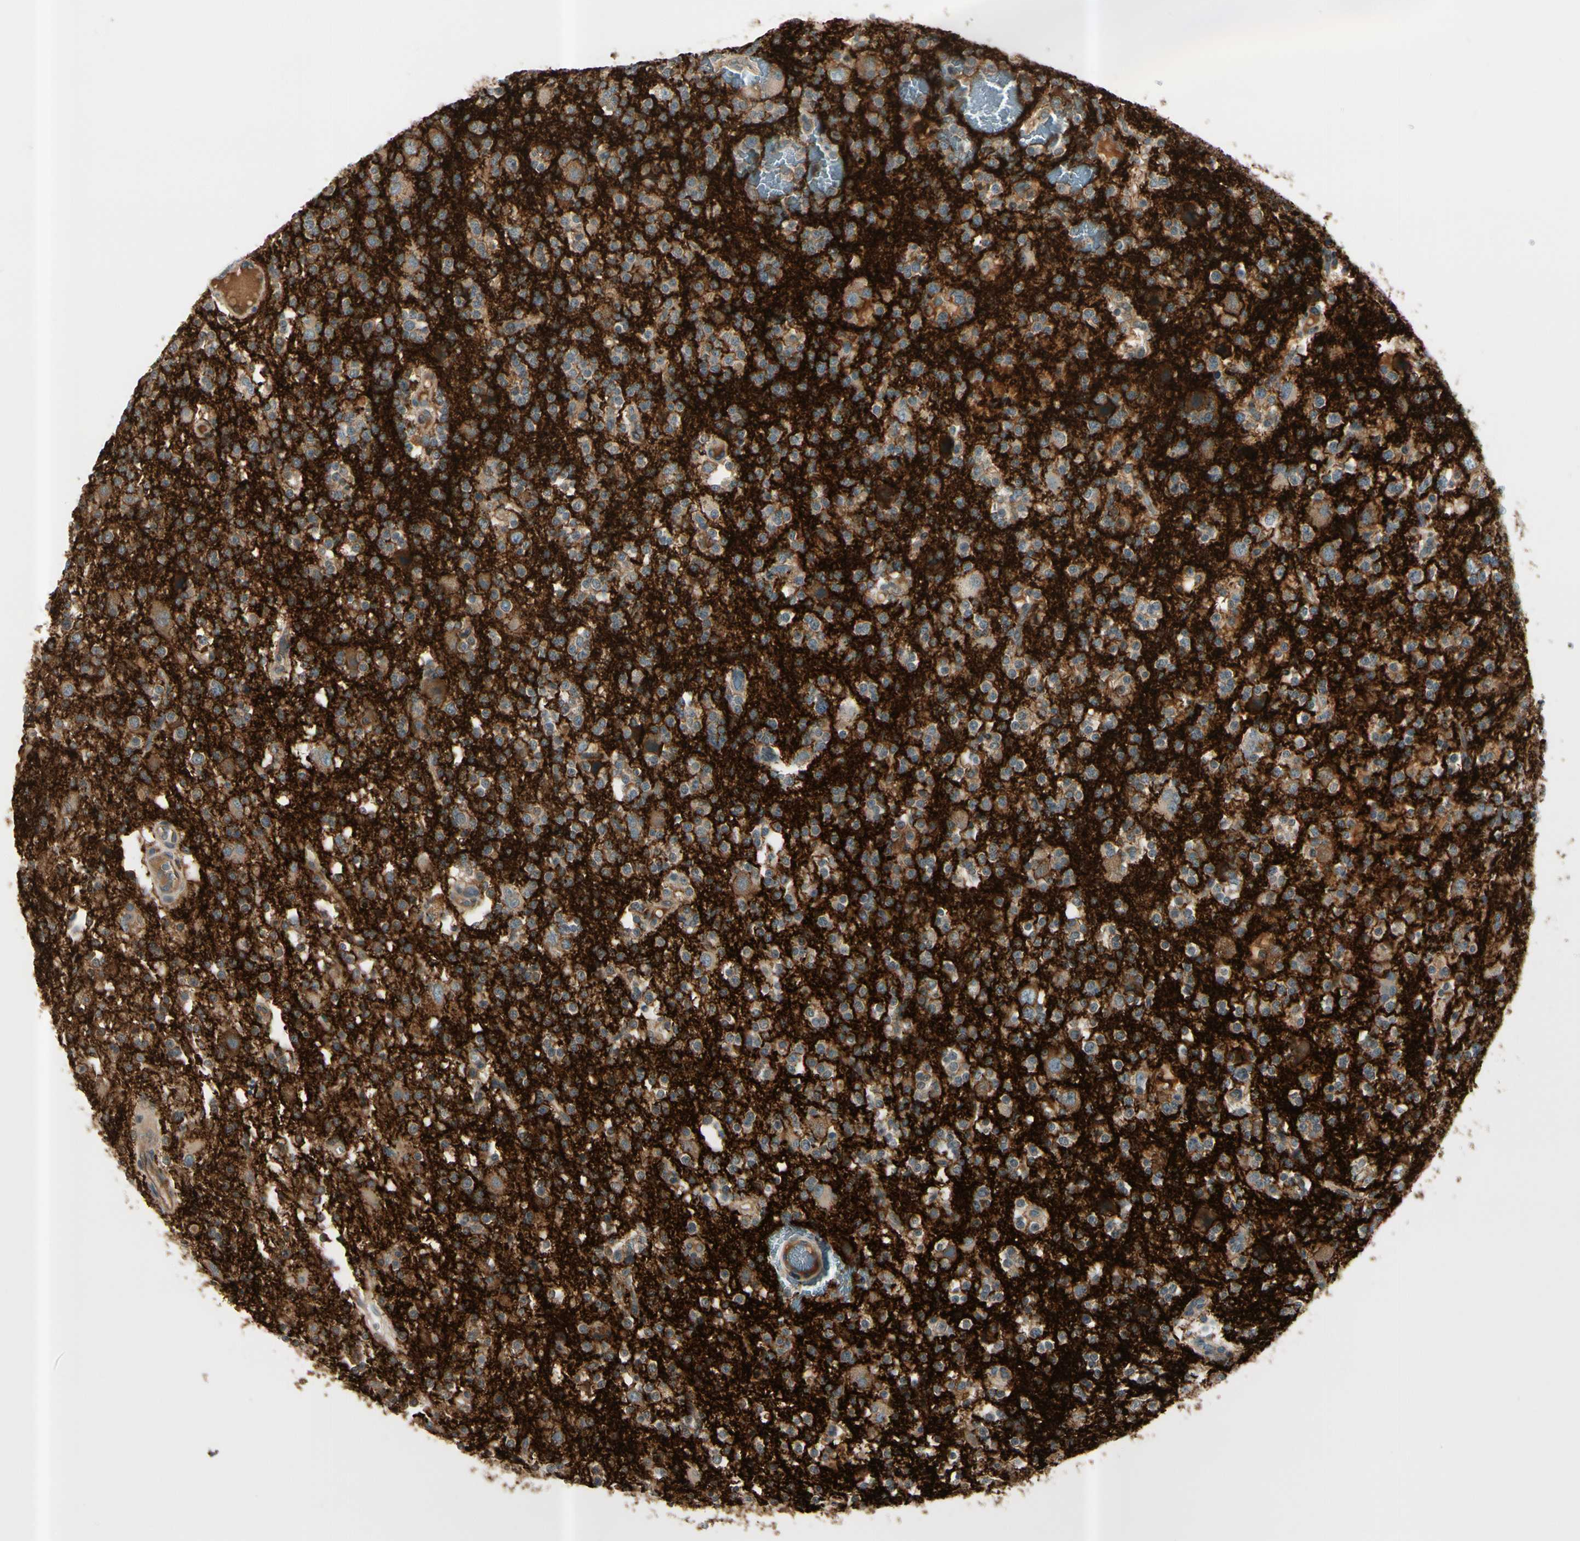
{"staining": {"intensity": "weak", "quantity": ">75%", "location": "cytoplasmic/membranous"}, "tissue": "glioma", "cell_type": "Tumor cells", "image_type": "cancer", "snomed": [{"axis": "morphology", "description": "Glioma, malignant, High grade"}, {"axis": "topography", "description": "Brain"}], "caption": "This is a photomicrograph of immunohistochemistry (IHC) staining of glioma, which shows weak positivity in the cytoplasmic/membranous of tumor cells.", "gene": "ICAM5", "patient": {"sex": "male", "age": 47}}